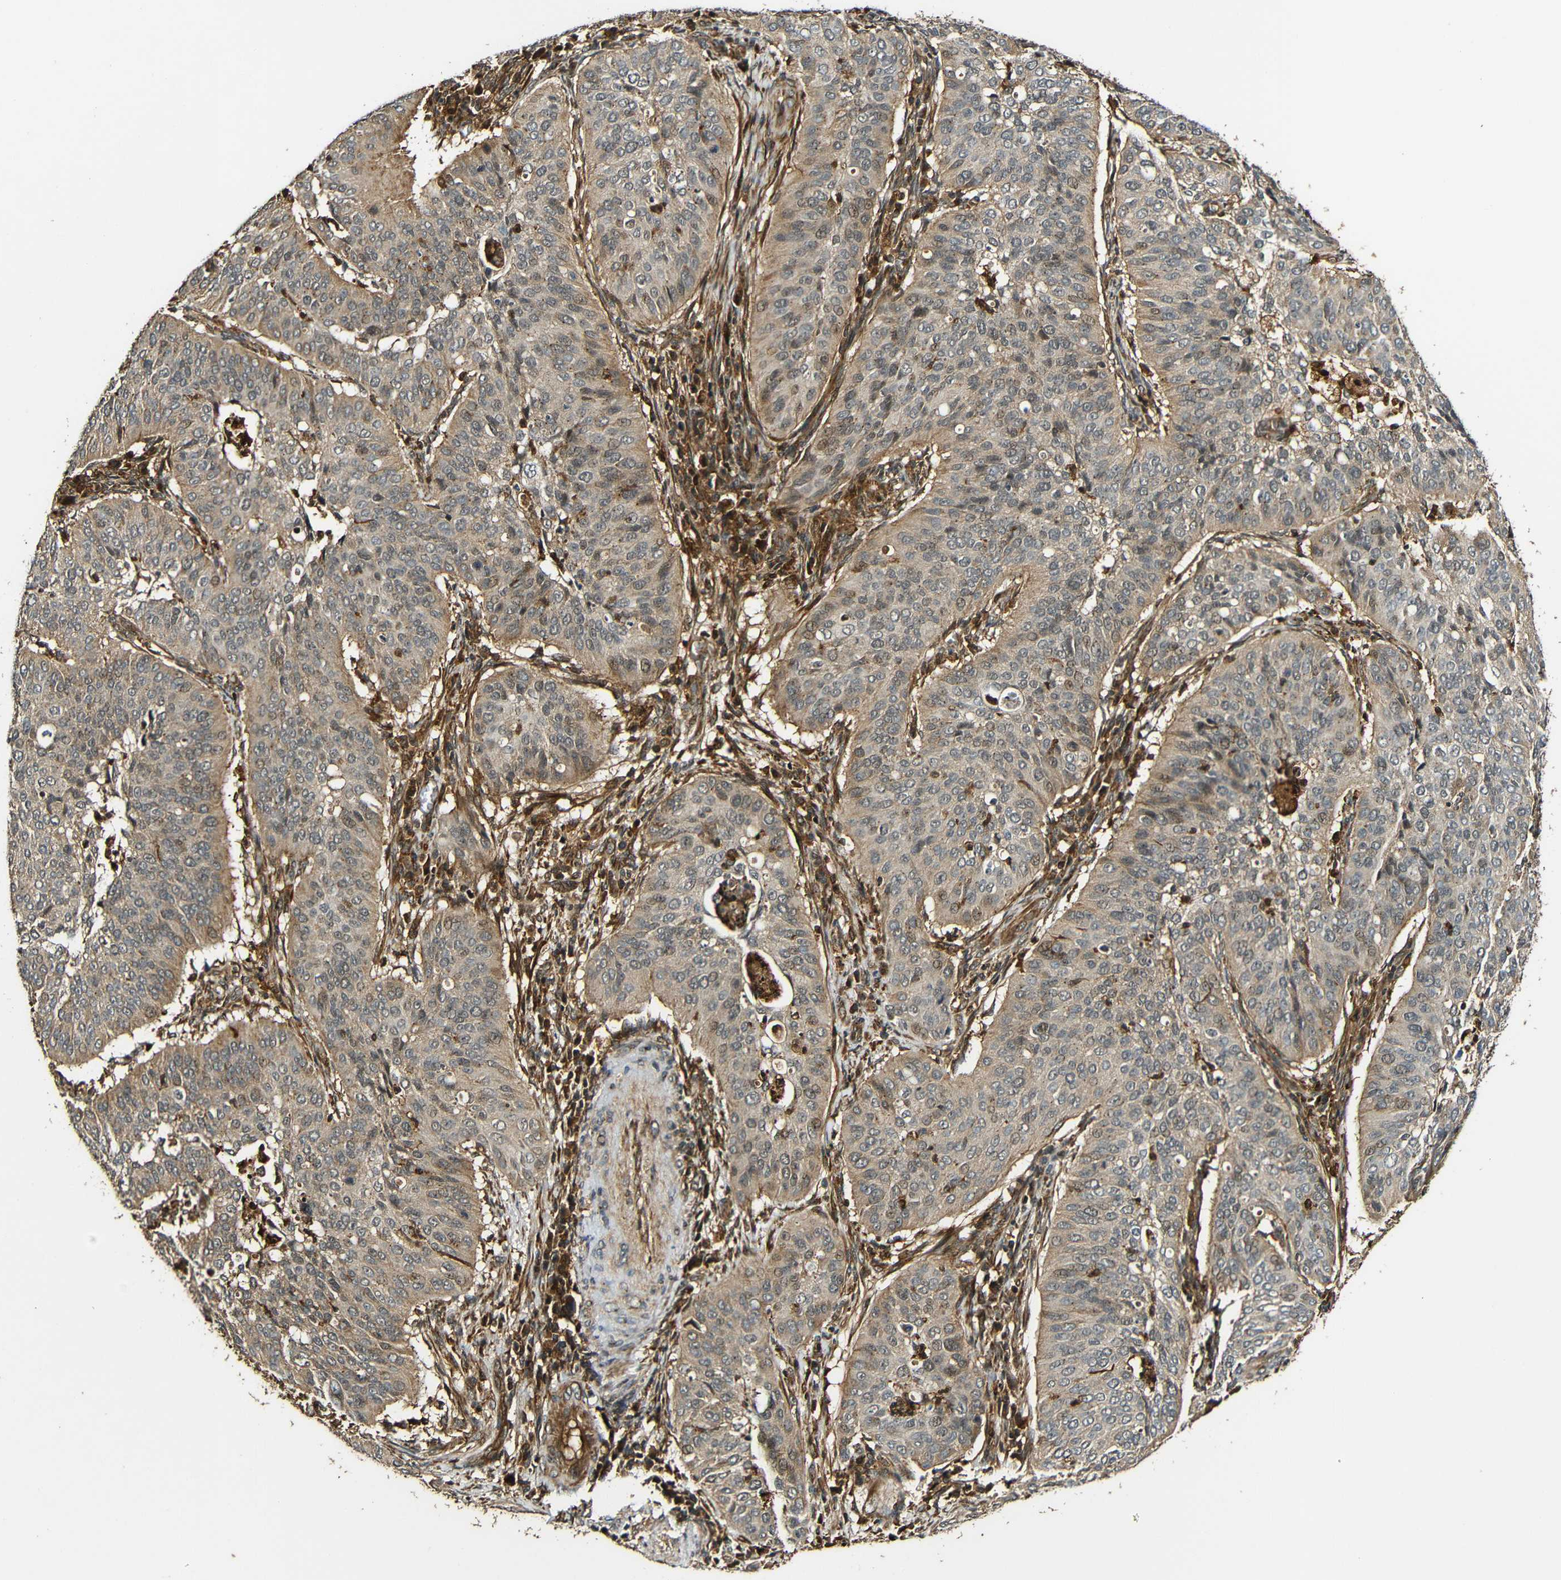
{"staining": {"intensity": "weak", "quantity": ">75%", "location": "cytoplasmic/membranous"}, "tissue": "cervical cancer", "cell_type": "Tumor cells", "image_type": "cancer", "snomed": [{"axis": "morphology", "description": "Normal tissue, NOS"}, {"axis": "morphology", "description": "Squamous cell carcinoma, NOS"}, {"axis": "topography", "description": "Cervix"}], "caption": "This image displays immunohistochemistry (IHC) staining of cervical cancer (squamous cell carcinoma), with low weak cytoplasmic/membranous expression in about >75% of tumor cells.", "gene": "CASP8", "patient": {"sex": "female", "age": 39}}